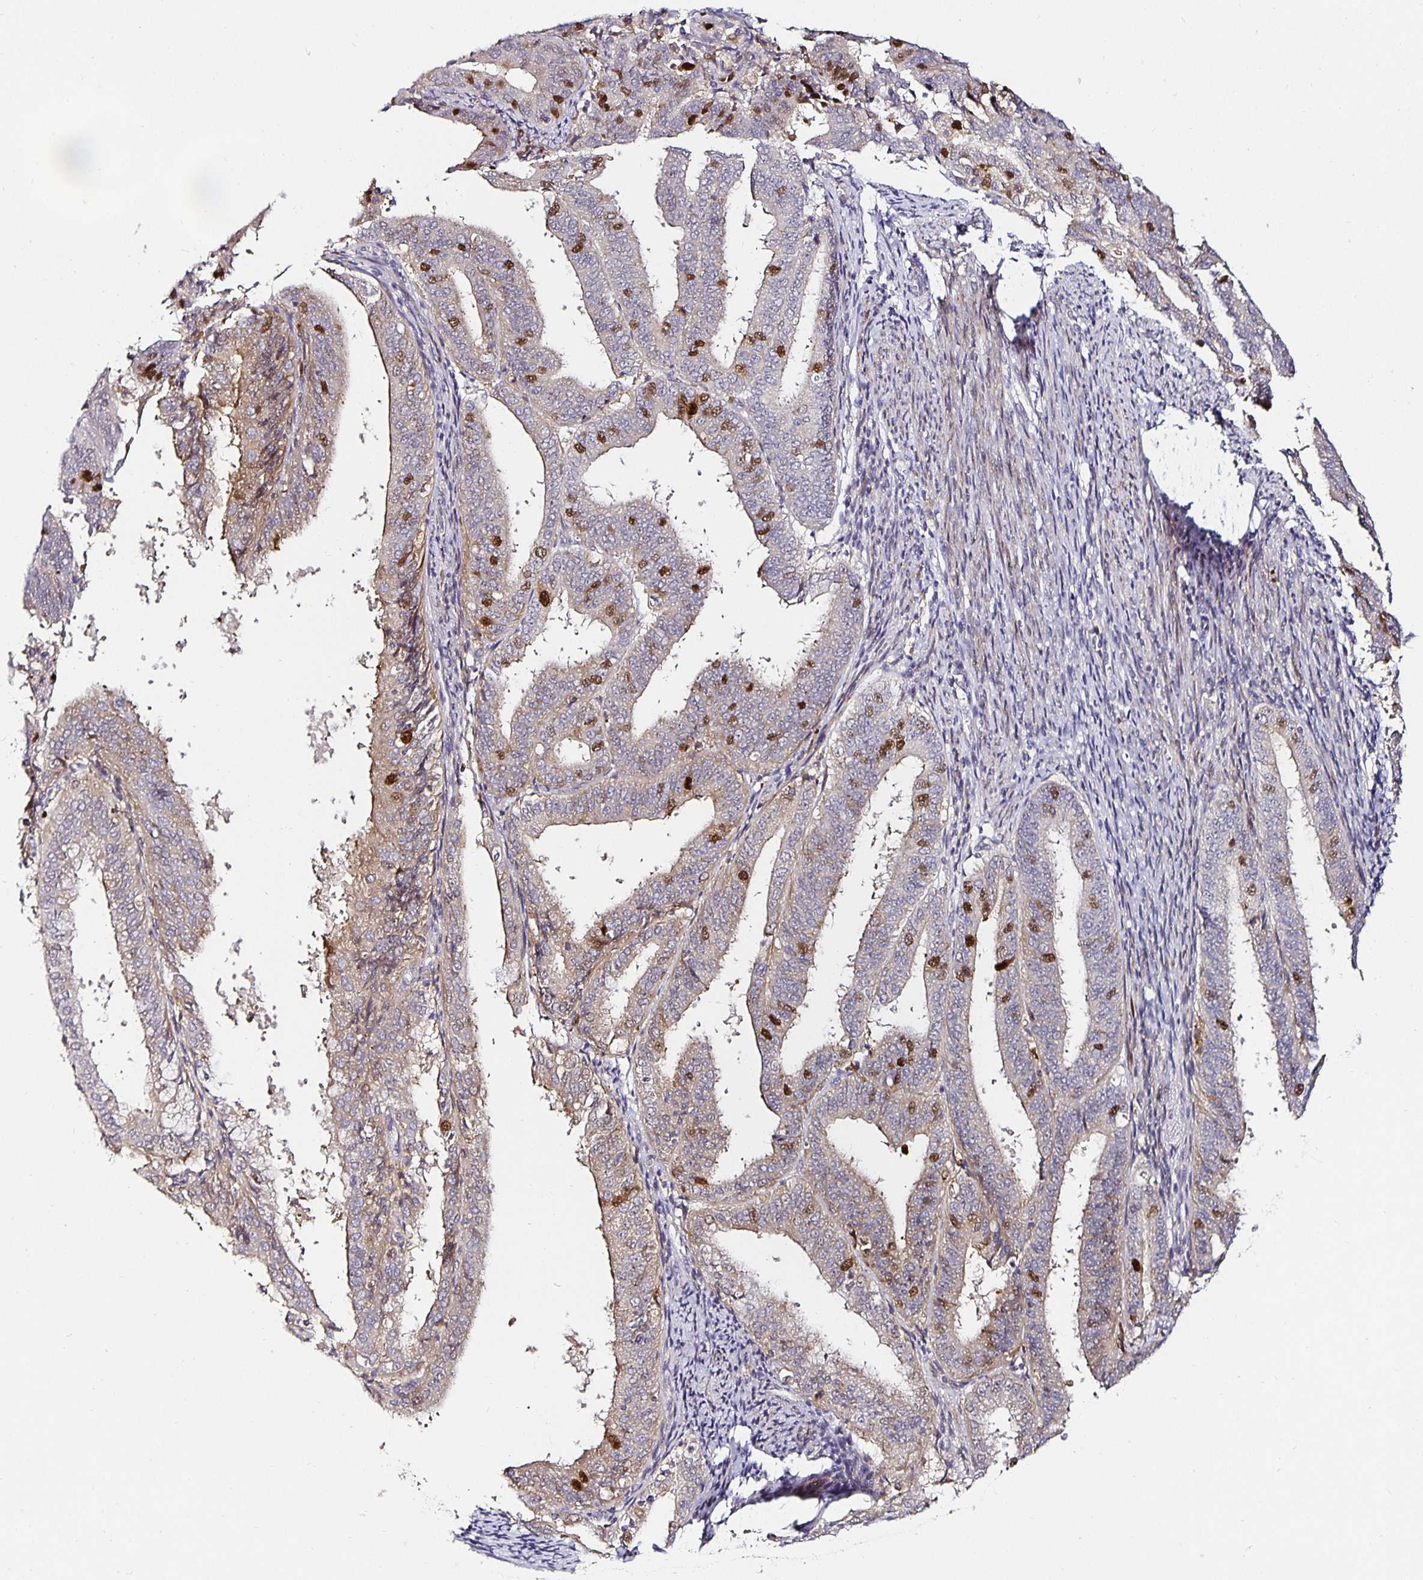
{"staining": {"intensity": "moderate", "quantity": "<25%", "location": "nuclear"}, "tissue": "endometrial cancer", "cell_type": "Tumor cells", "image_type": "cancer", "snomed": [{"axis": "morphology", "description": "Adenocarcinoma, NOS"}, {"axis": "topography", "description": "Endometrium"}], "caption": "A histopathology image showing moderate nuclear expression in about <25% of tumor cells in adenocarcinoma (endometrial), as visualized by brown immunohistochemical staining.", "gene": "ANLN", "patient": {"sex": "female", "age": 63}}